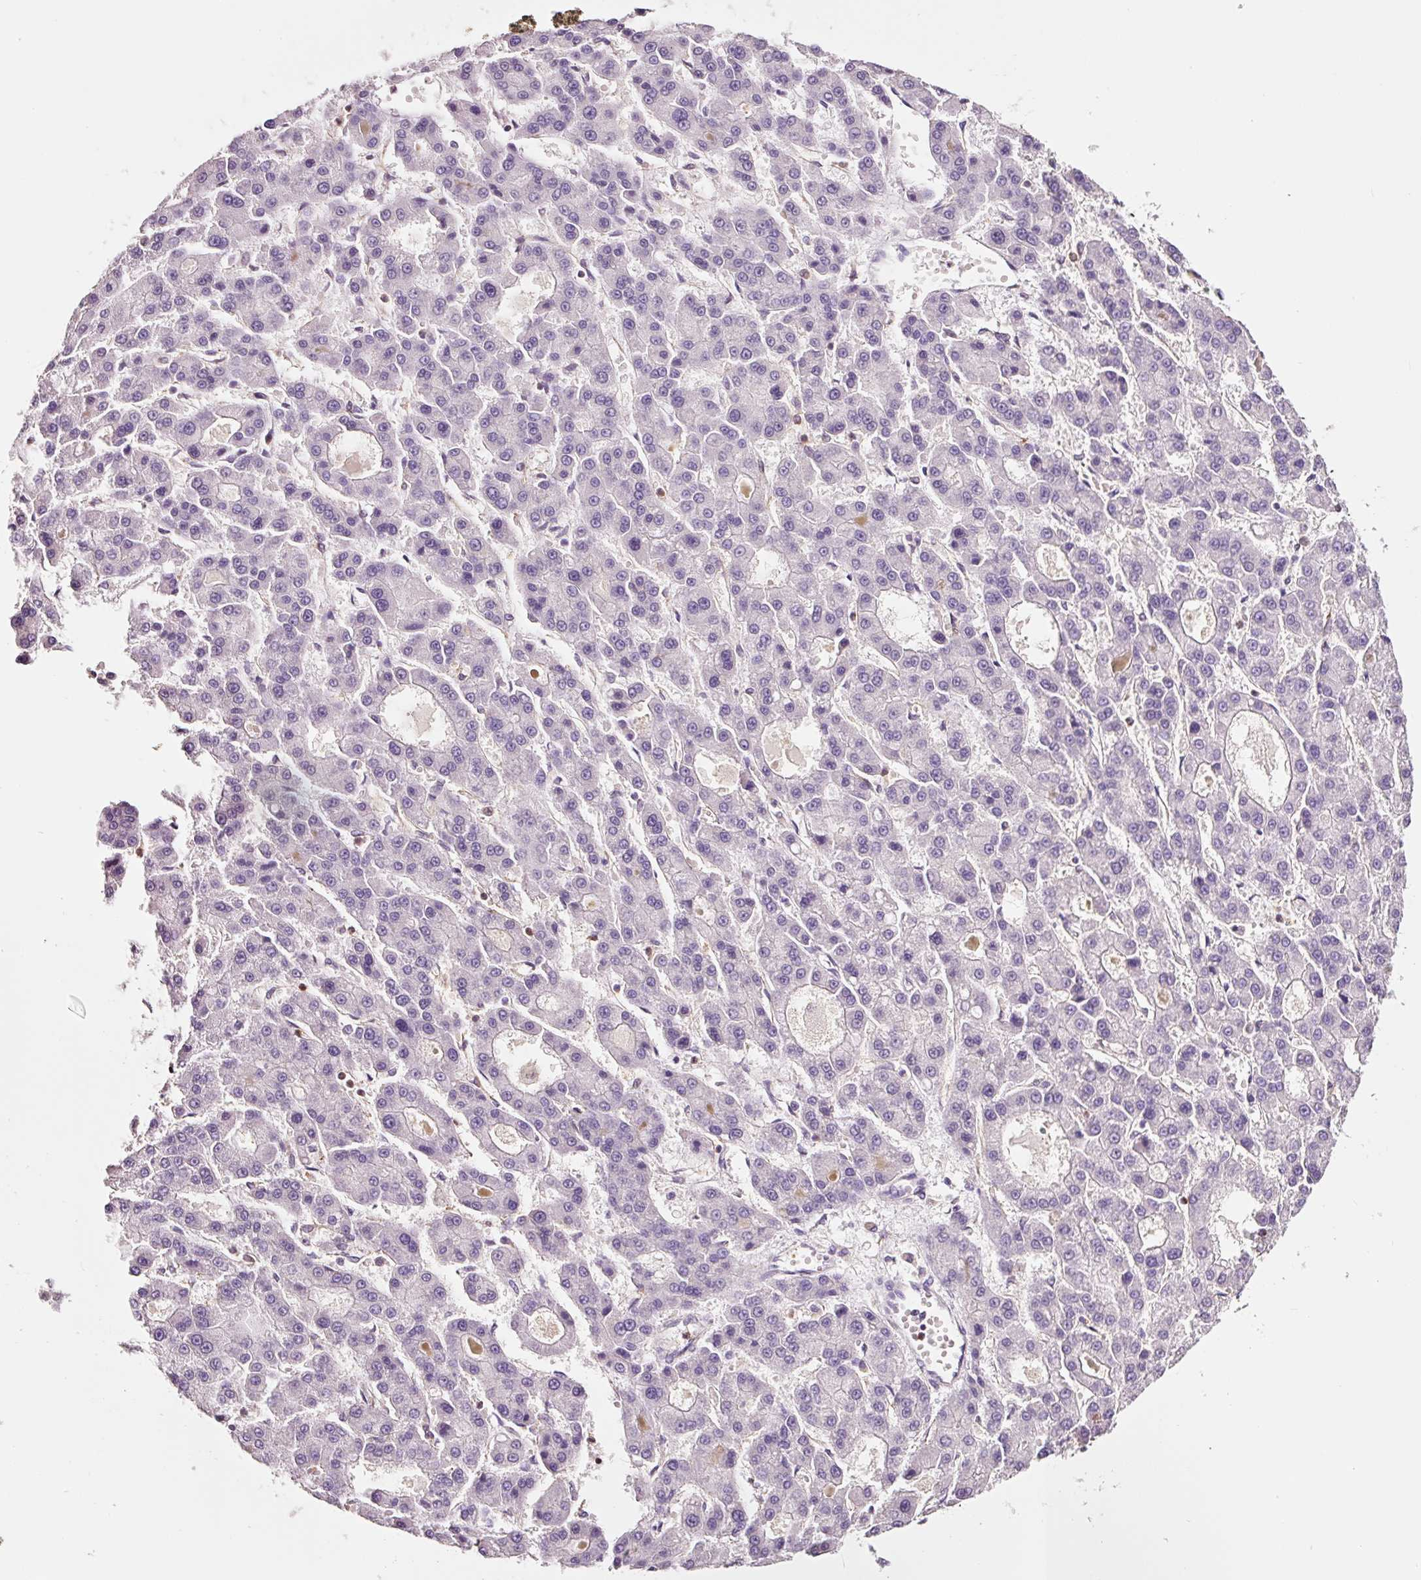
{"staining": {"intensity": "negative", "quantity": "none", "location": "none"}, "tissue": "liver cancer", "cell_type": "Tumor cells", "image_type": "cancer", "snomed": [{"axis": "morphology", "description": "Carcinoma, Hepatocellular, NOS"}, {"axis": "topography", "description": "Liver"}], "caption": "Photomicrograph shows no protein staining in tumor cells of hepatocellular carcinoma (liver) tissue. The staining was performed using DAB to visualize the protein expression in brown, while the nuclei were stained in blue with hematoxylin (Magnification: 20x).", "gene": "ADD3", "patient": {"sex": "male", "age": 70}}